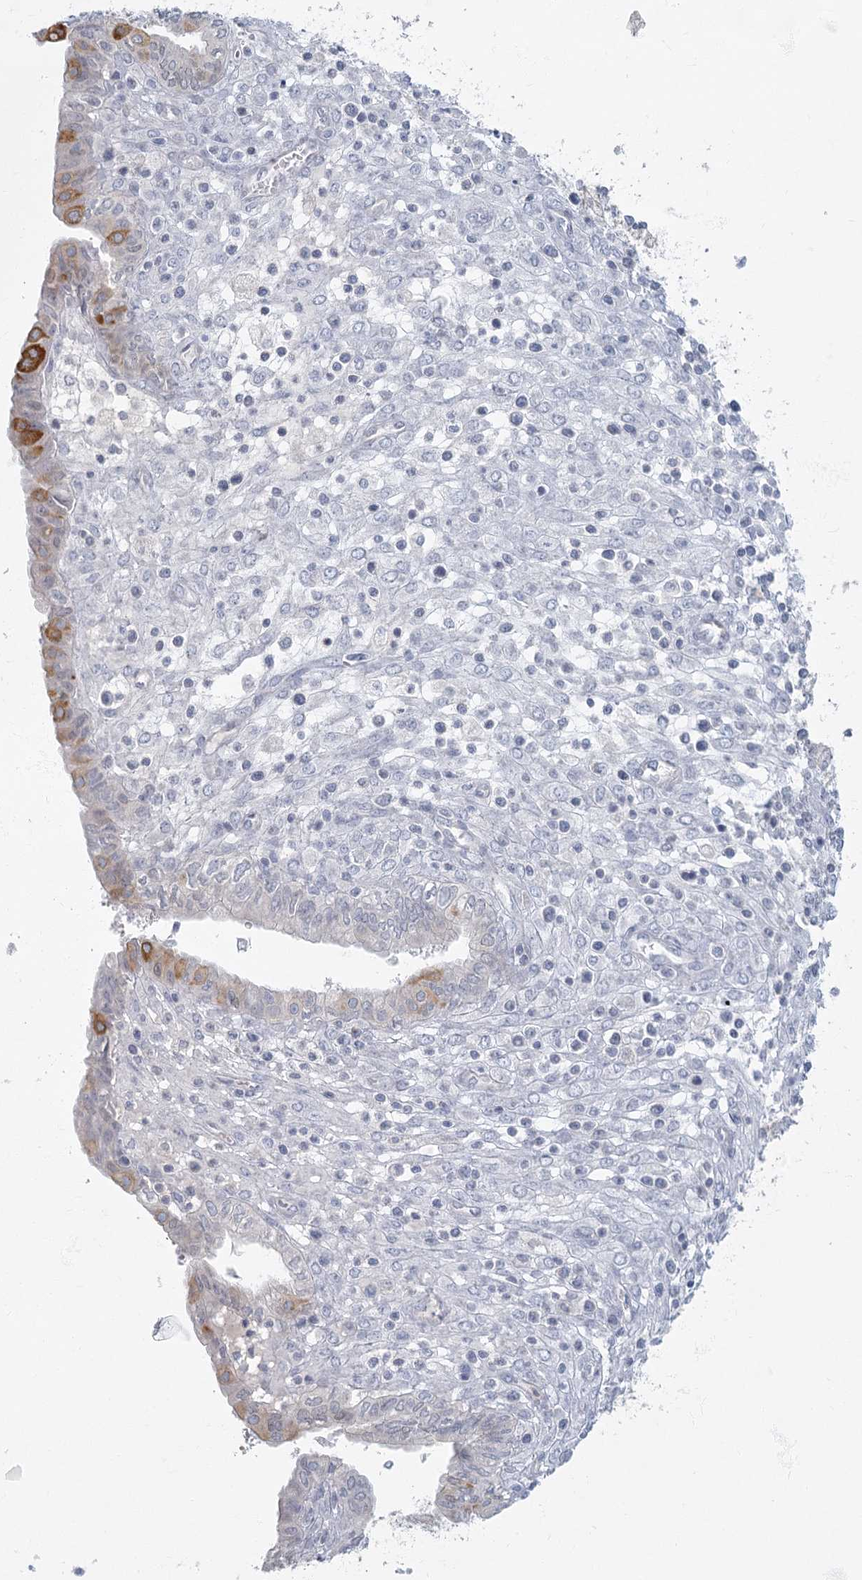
{"staining": {"intensity": "moderate", "quantity": "<25%", "location": "cytoplasmic/membranous"}, "tissue": "endometrial cancer", "cell_type": "Tumor cells", "image_type": "cancer", "snomed": [{"axis": "morphology", "description": "Normal tissue, NOS"}, {"axis": "morphology", "description": "Adenocarcinoma, NOS"}, {"axis": "topography", "description": "Endometrium"}], "caption": "Moderate cytoplasmic/membranous protein positivity is appreciated in about <25% of tumor cells in endometrial cancer (adenocarcinoma).", "gene": "FAM110C", "patient": {"sex": "female", "age": 53}}